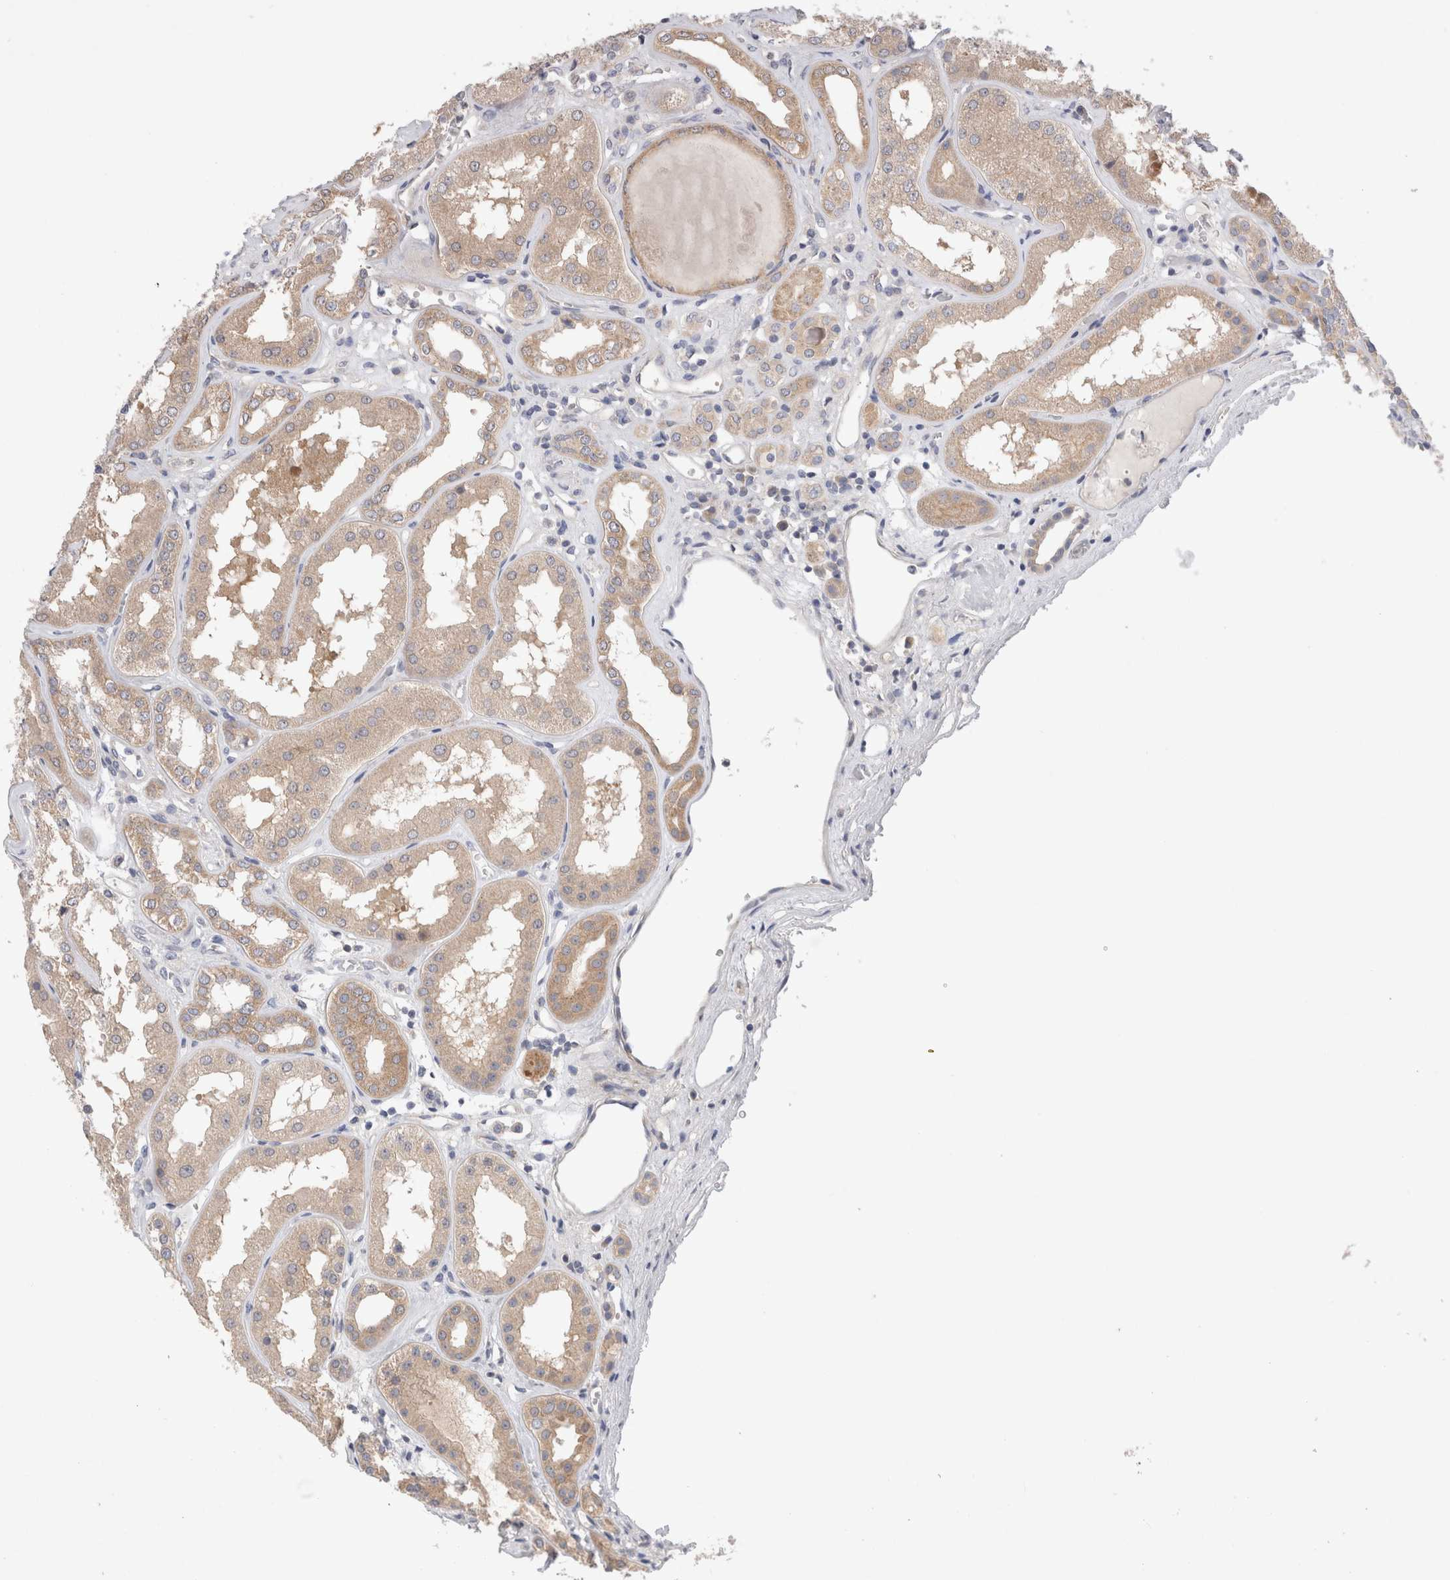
{"staining": {"intensity": "weak", "quantity": "<25%", "location": "cytoplasmic/membranous"}, "tissue": "kidney", "cell_type": "Cells in glomeruli", "image_type": "normal", "snomed": [{"axis": "morphology", "description": "Normal tissue, NOS"}, {"axis": "topography", "description": "Kidney"}], "caption": "This is an IHC image of benign kidney. There is no staining in cells in glomeruli.", "gene": "IFT74", "patient": {"sex": "female", "age": 56}}